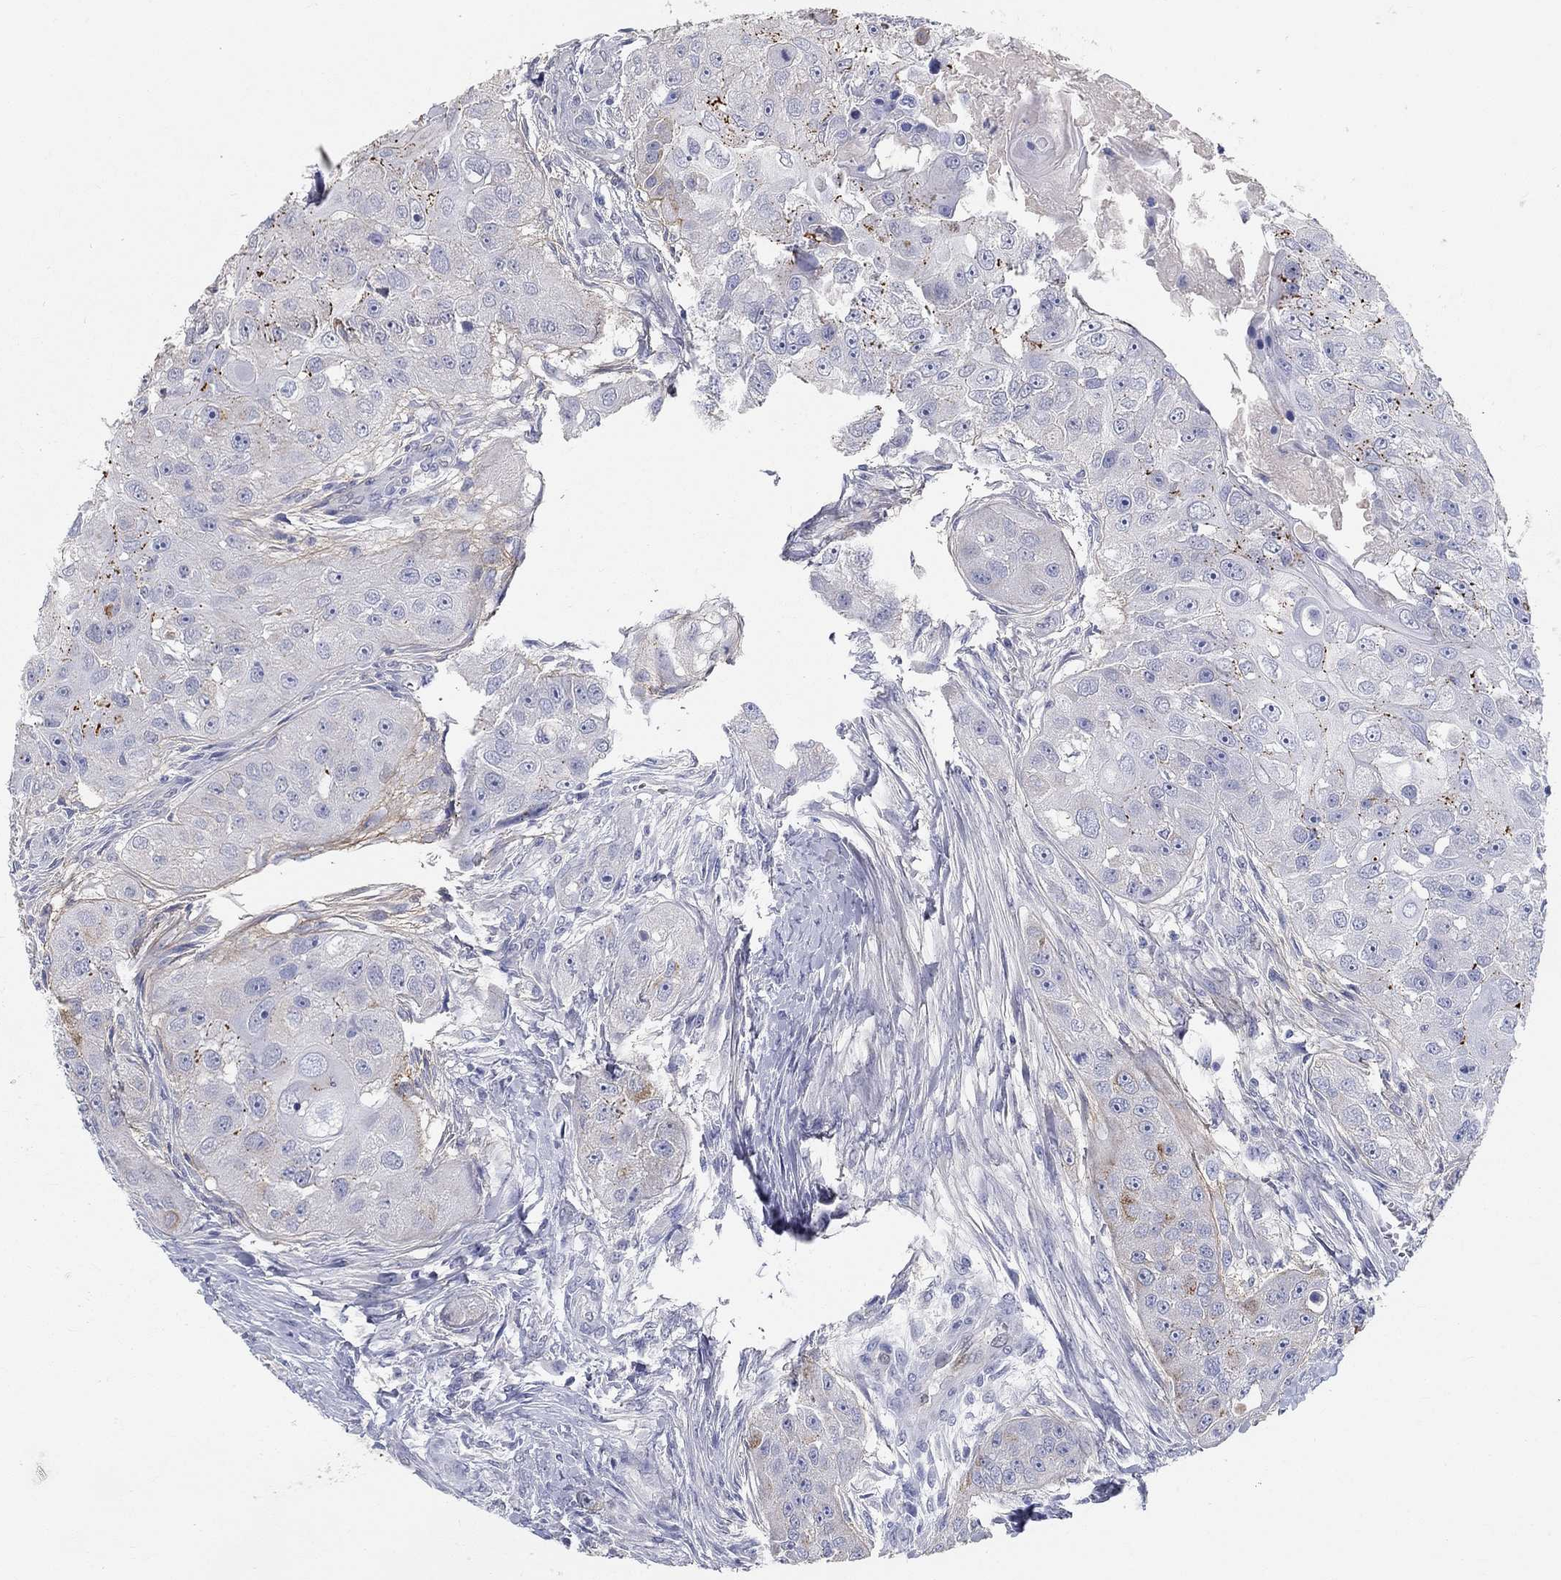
{"staining": {"intensity": "moderate", "quantity": "<25%", "location": "cytoplasmic/membranous"}, "tissue": "head and neck cancer", "cell_type": "Tumor cells", "image_type": "cancer", "snomed": [{"axis": "morphology", "description": "Normal tissue, NOS"}, {"axis": "morphology", "description": "Squamous cell carcinoma, NOS"}, {"axis": "topography", "description": "Skeletal muscle"}, {"axis": "topography", "description": "Head-Neck"}], "caption": "Squamous cell carcinoma (head and neck) stained with a protein marker displays moderate staining in tumor cells.", "gene": "FGF2", "patient": {"sex": "male", "age": 51}}